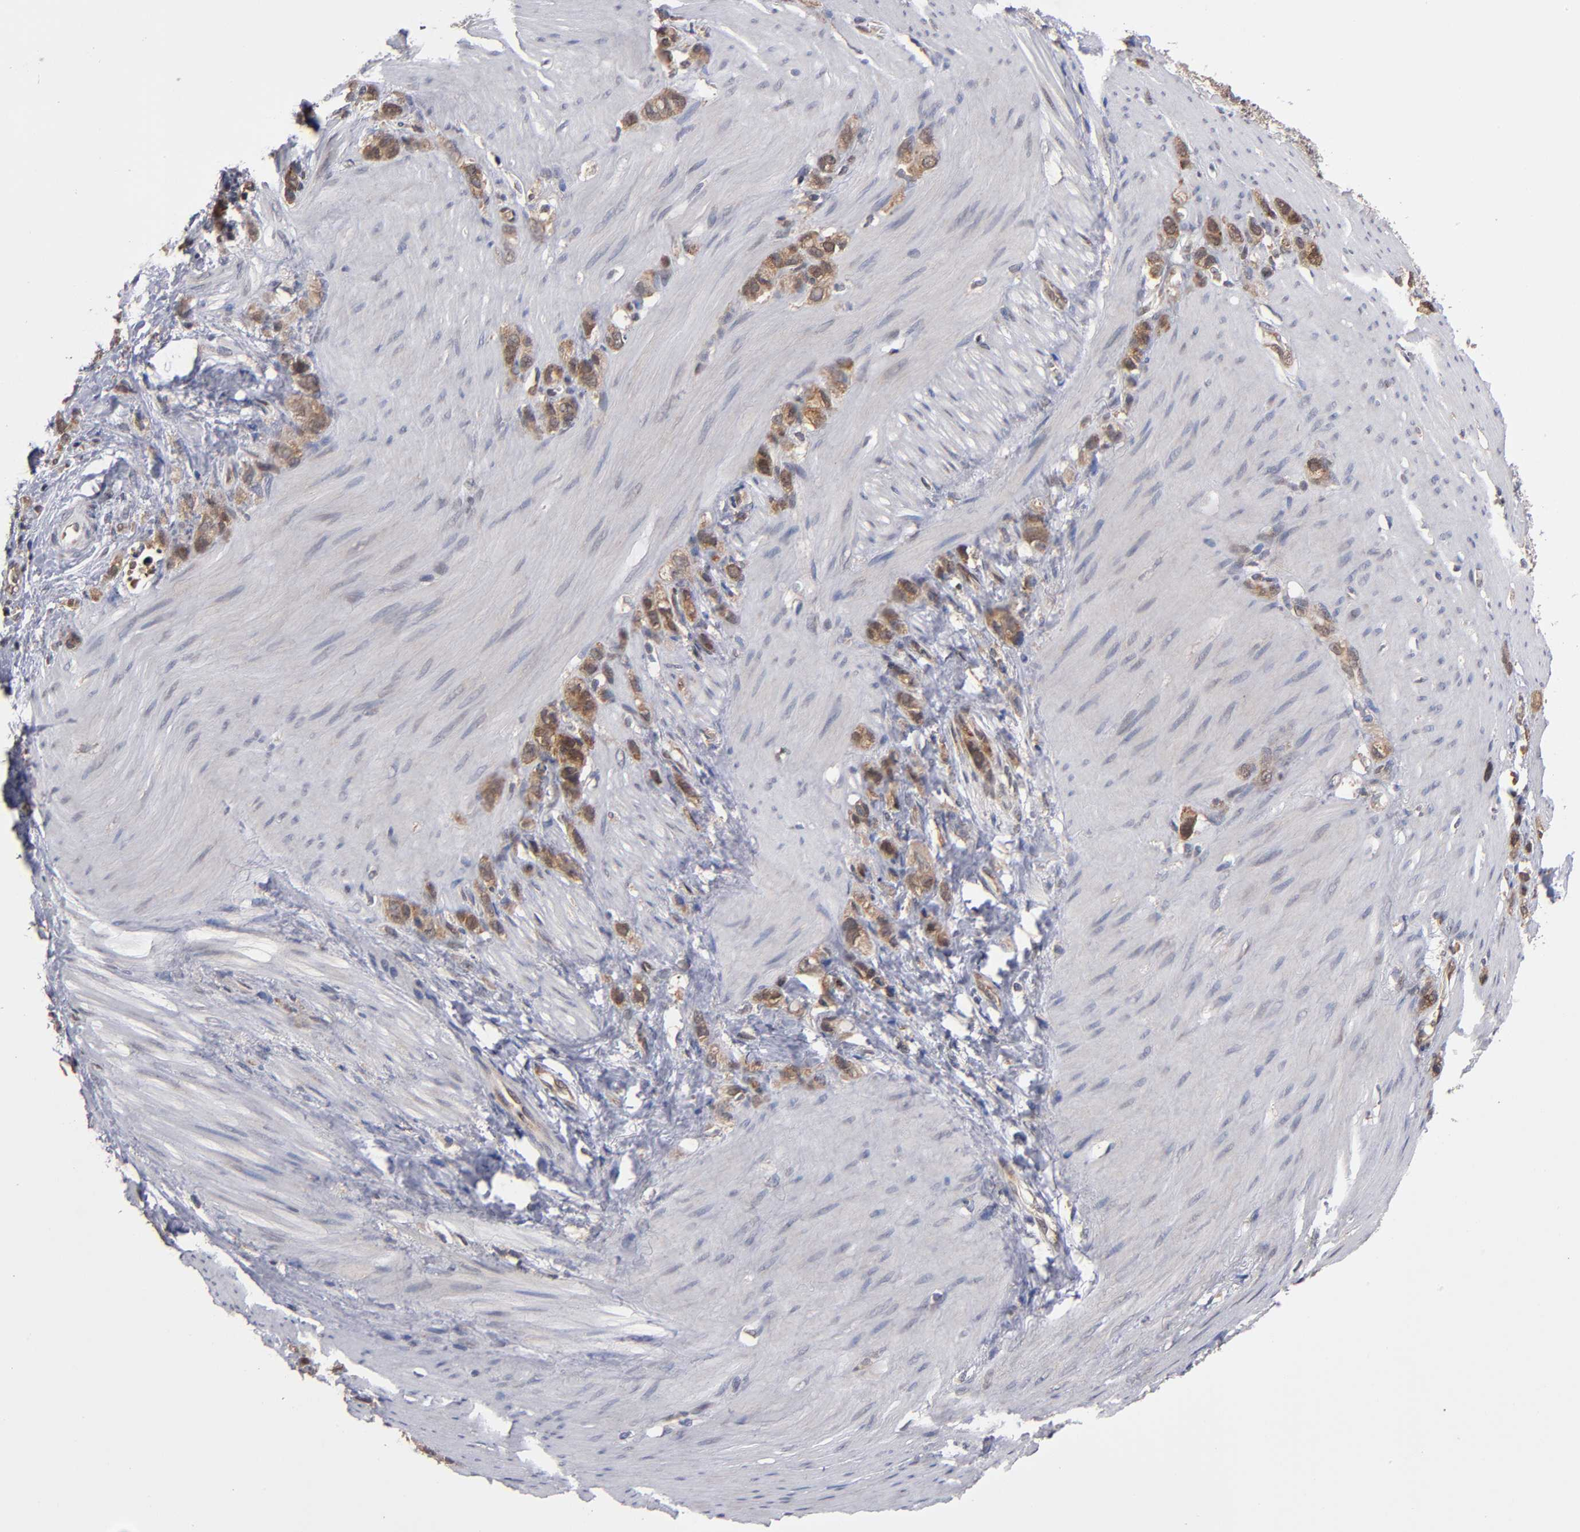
{"staining": {"intensity": "moderate", "quantity": ">75%", "location": "cytoplasmic/membranous"}, "tissue": "stomach cancer", "cell_type": "Tumor cells", "image_type": "cancer", "snomed": [{"axis": "morphology", "description": "Normal tissue, NOS"}, {"axis": "morphology", "description": "Adenocarcinoma, NOS"}, {"axis": "morphology", "description": "Adenocarcinoma, High grade"}, {"axis": "topography", "description": "Stomach, upper"}, {"axis": "topography", "description": "Stomach"}], "caption": "Immunohistochemical staining of human stomach cancer exhibits medium levels of moderate cytoplasmic/membranous protein expression in approximately >75% of tumor cells. The staining was performed using DAB (3,3'-diaminobenzidine), with brown indicating positive protein expression. Nuclei are stained blue with hematoxylin.", "gene": "ALG13", "patient": {"sex": "female", "age": 65}}